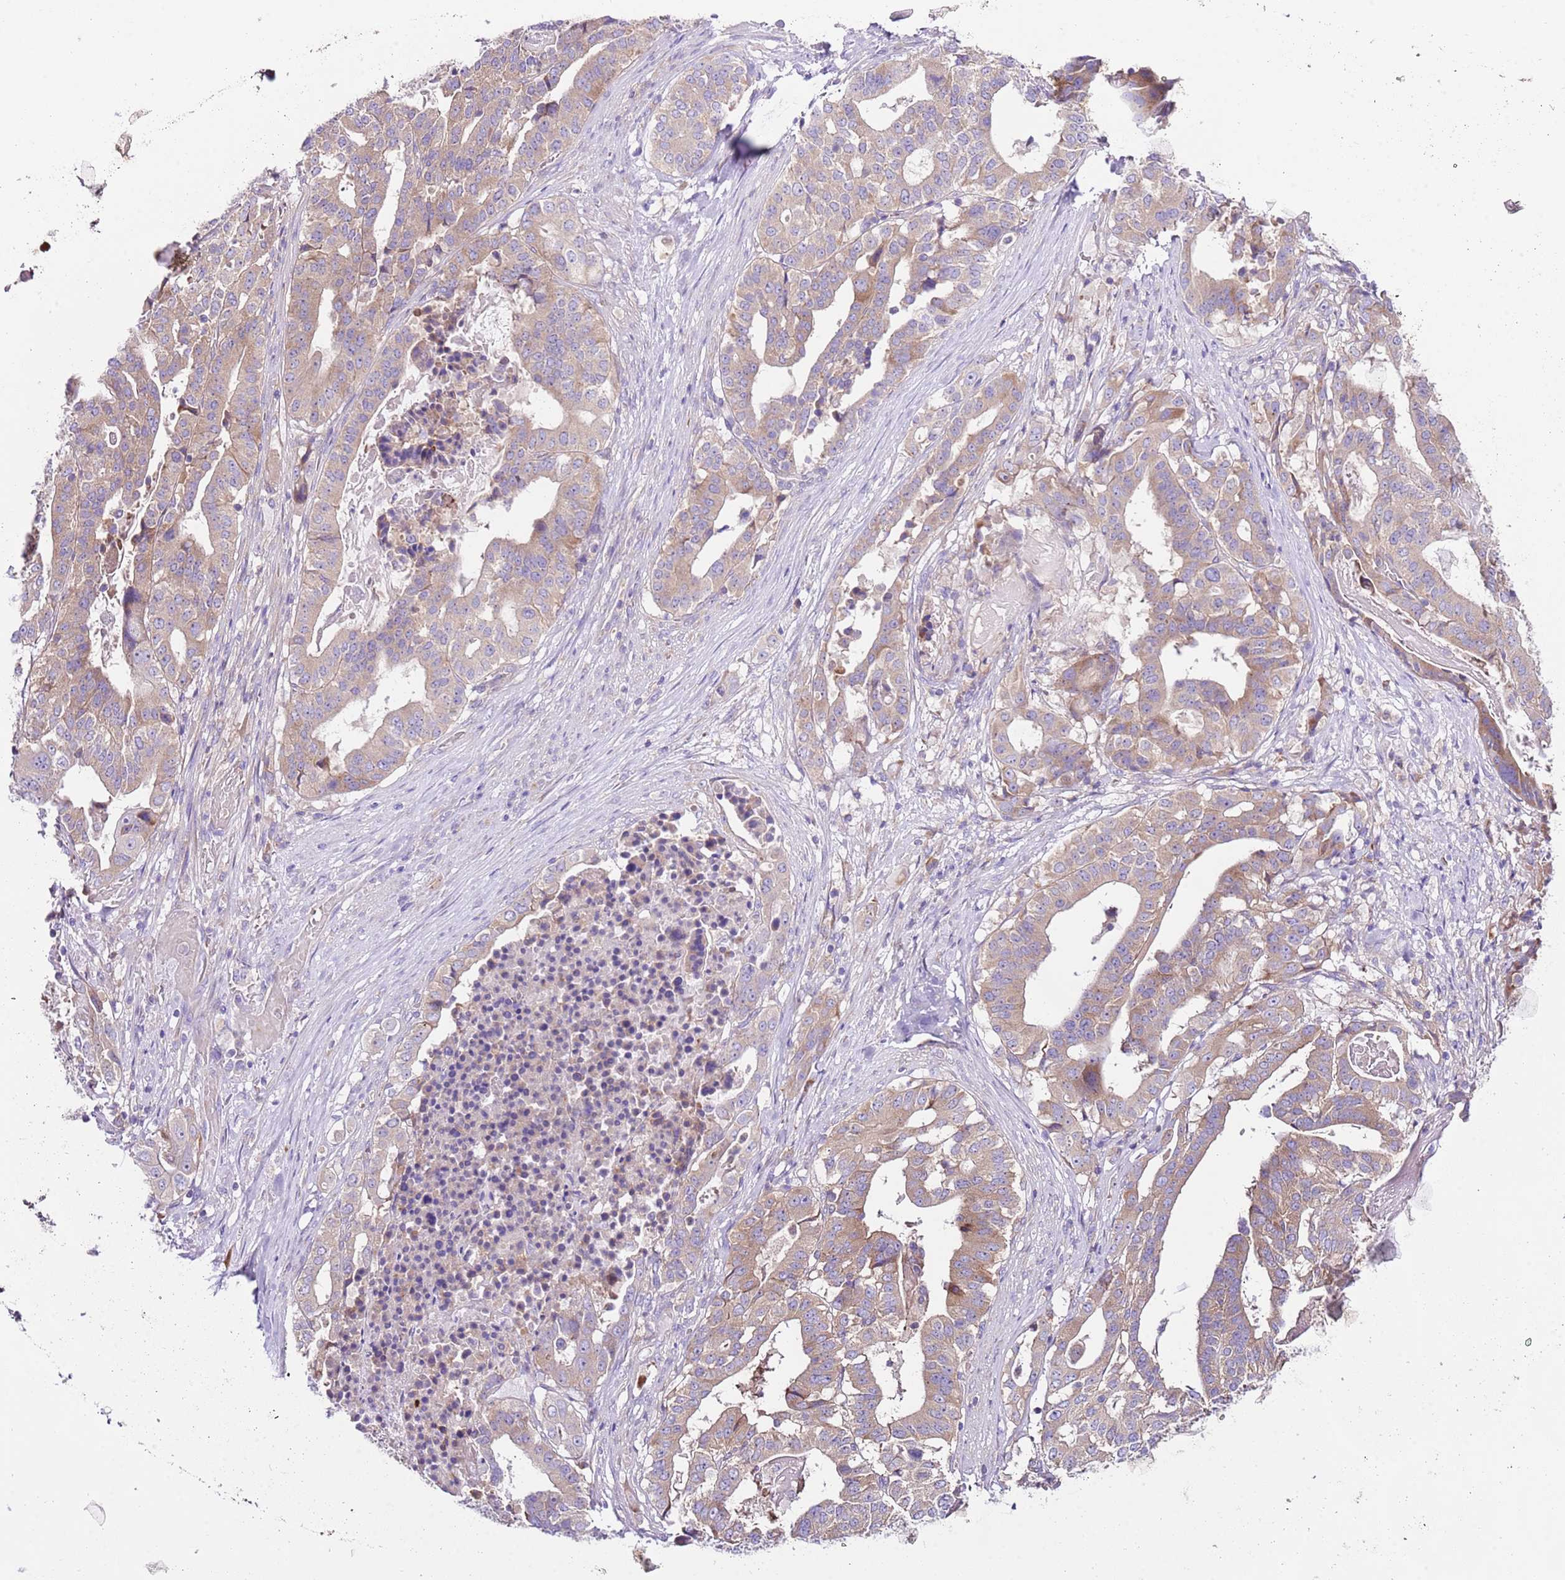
{"staining": {"intensity": "moderate", "quantity": ">75%", "location": "cytoplasmic/membranous"}, "tissue": "stomach cancer", "cell_type": "Tumor cells", "image_type": "cancer", "snomed": [{"axis": "morphology", "description": "Adenocarcinoma, NOS"}, {"axis": "topography", "description": "Stomach"}], "caption": "This is an image of IHC staining of adenocarcinoma (stomach), which shows moderate expression in the cytoplasmic/membranous of tumor cells.", "gene": "RPS10", "patient": {"sex": "male", "age": 48}}